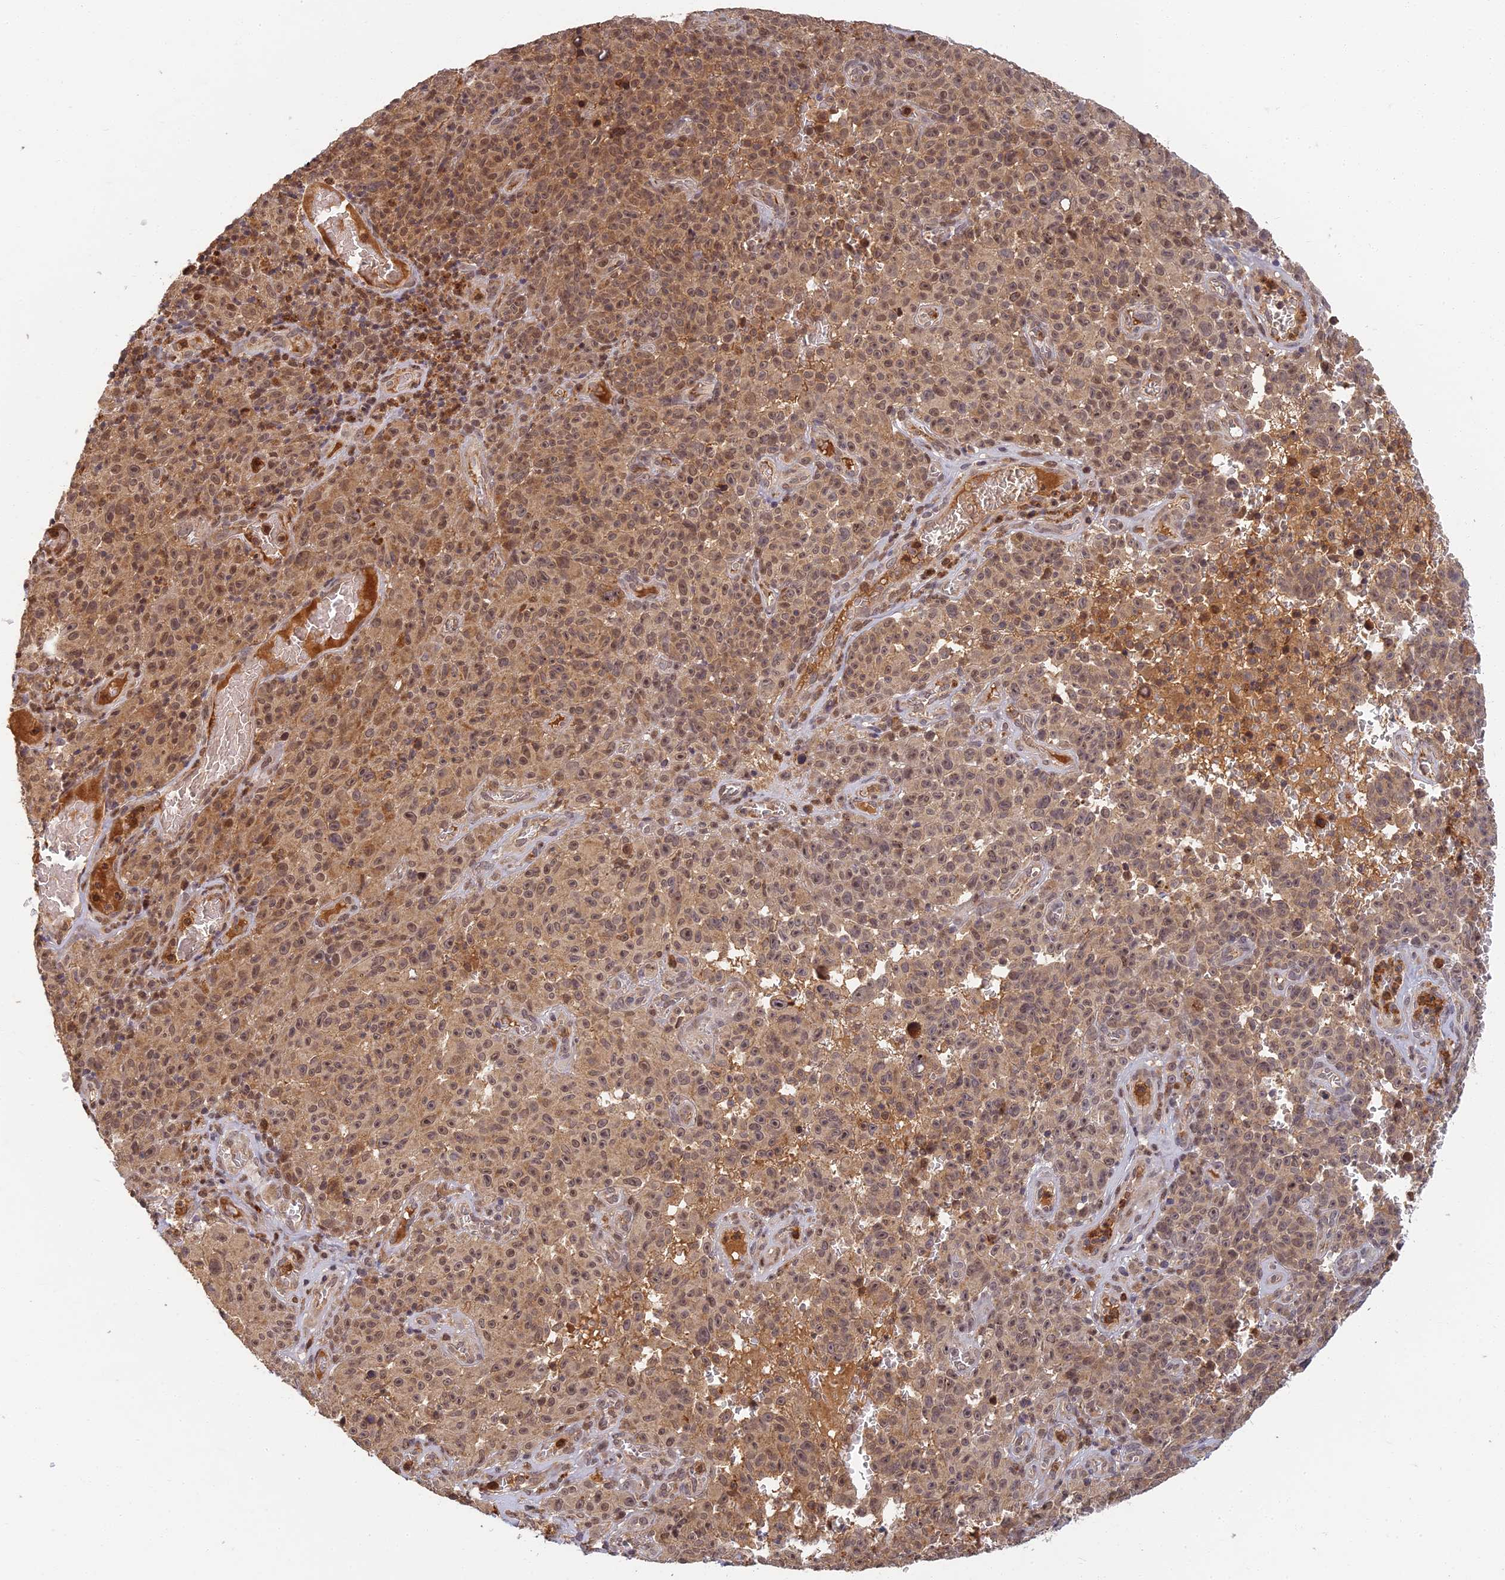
{"staining": {"intensity": "moderate", "quantity": ">75%", "location": "cytoplasmic/membranous"}, "tissue": "melanoma", "cell_type": "Tumor cells", "image_type": "cancer", "snomed": [{"axis": "morphology", "description": "Malignant melanoma, NOS"}, {"axis": "topography", "description": "Skin"}], "caption": "Approximately >75% of tumor cells in malignant melanoma exhibit moderate cytoplasmic/membranous protein staining as visualized by brown immunohistochemical staining.", "gene": "RGL3", "patient": {"sex": "female", "age": 82}}